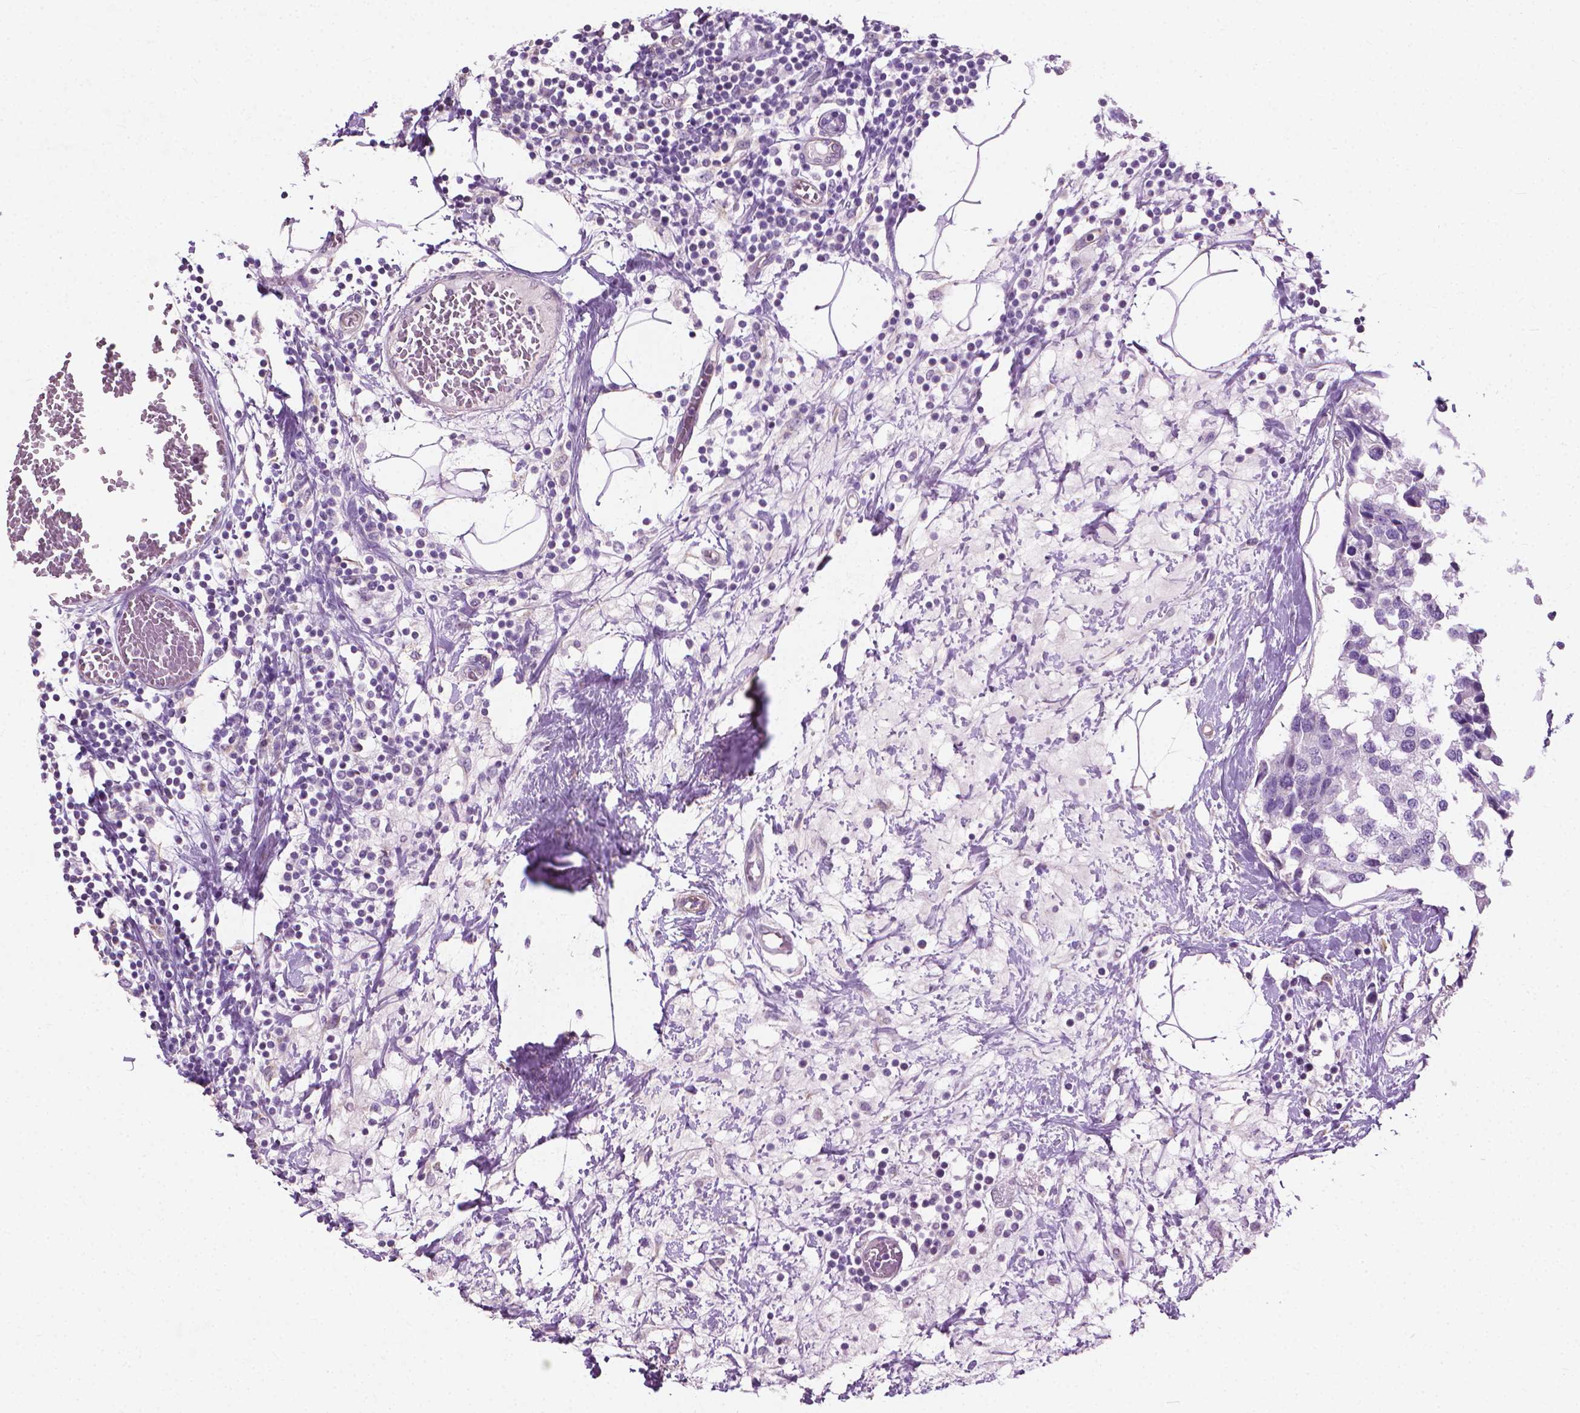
{"staining": {"intensity": "negative", "quantity": "none", "location": "none"}, "tissue": "breast cancer", "cell_type": "Tumor cells", "image_type": "cancer", "snomed": [{"axis": "morphology", "description": "Lobular carcinoma"}, {"axis": "topography", "description": "Breast"}], "caption": "DAB (3,3'-diaminobenzidine) immunohistochemical staining of human lobular carcinoma (breast) exhibits no significant positivity in tumor cells.", "gene": "KRT73", "patient": {"sex": "female", "age": 59}}